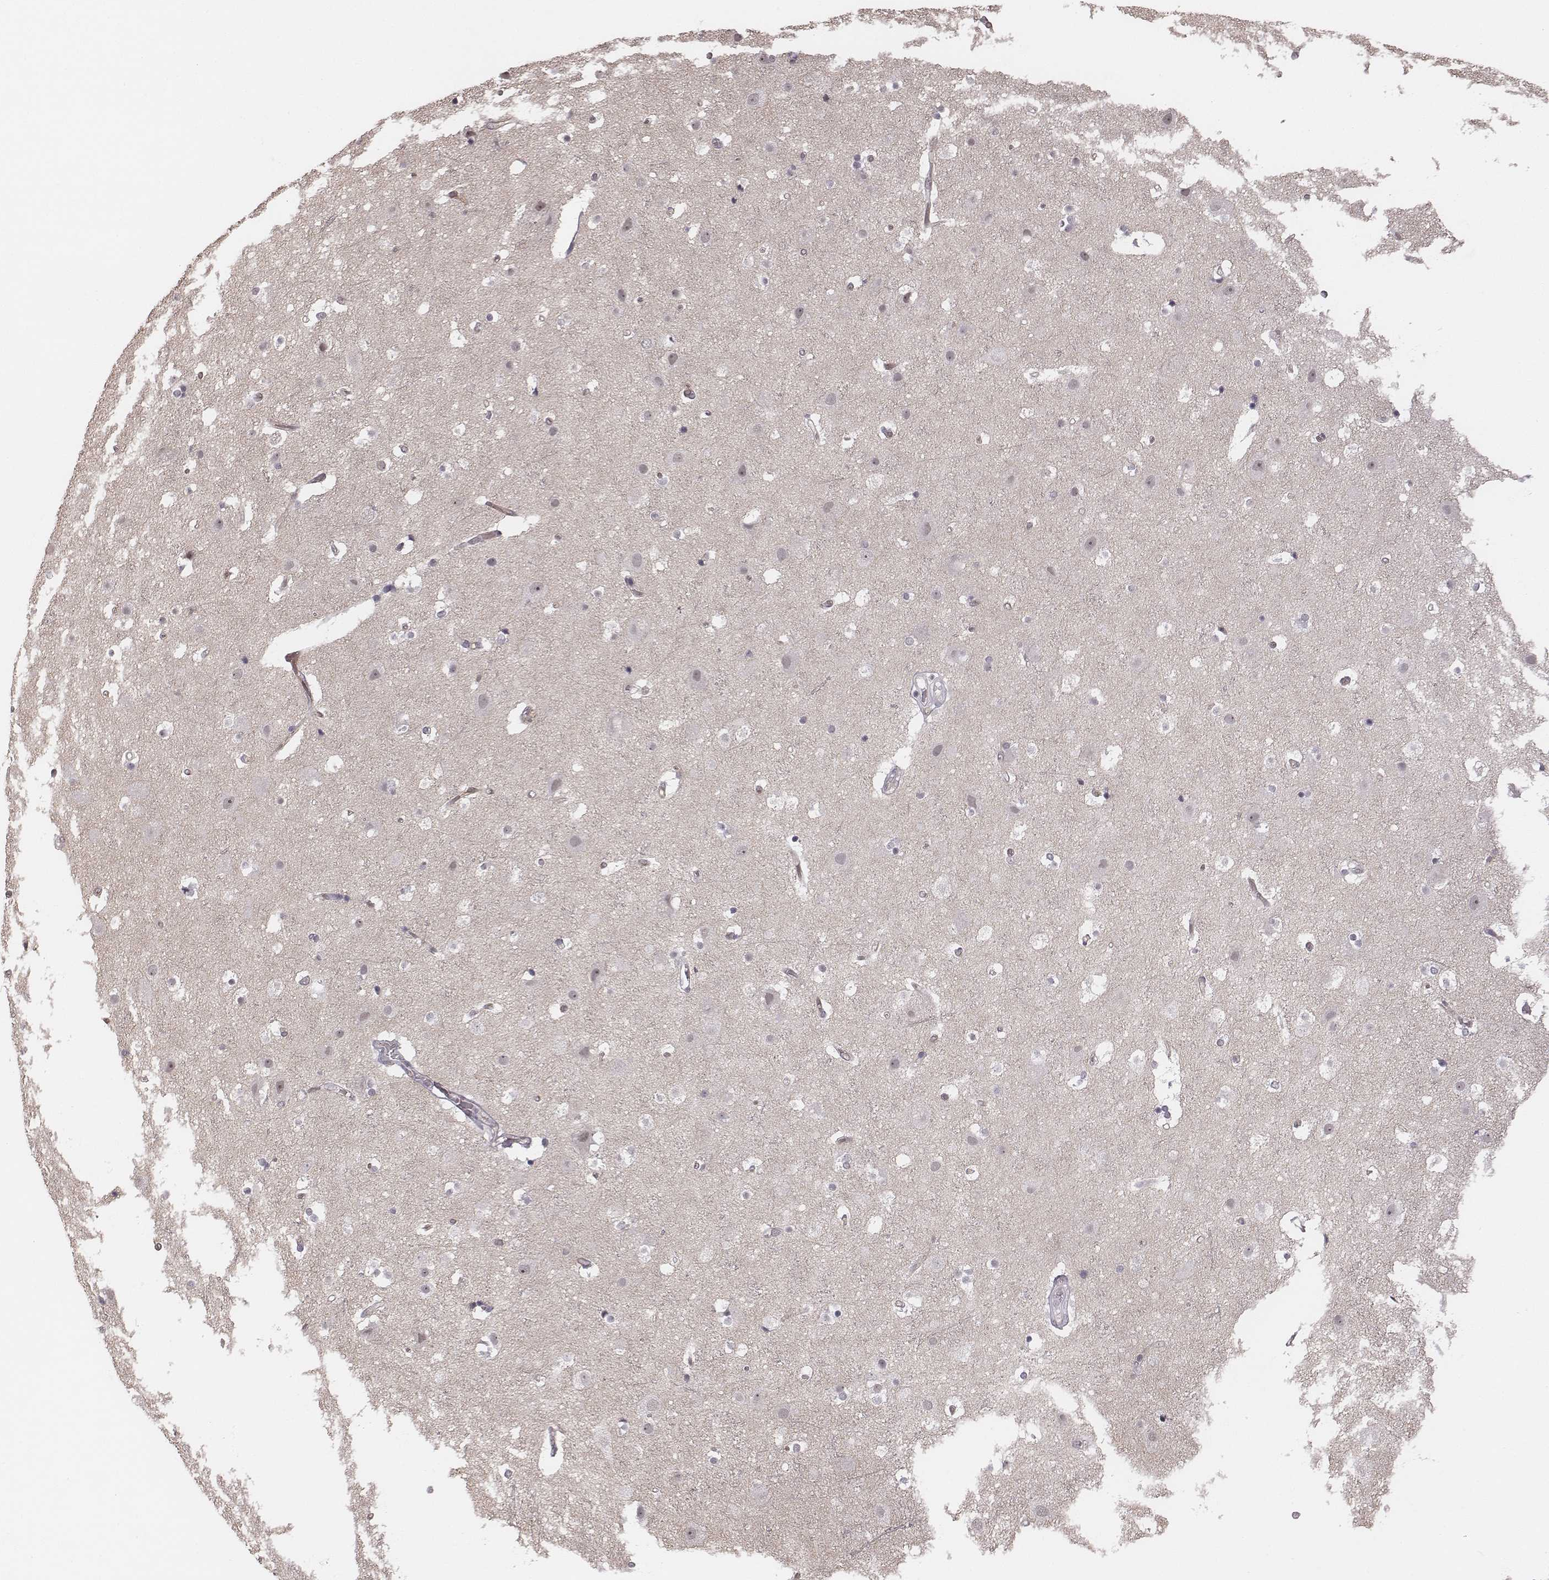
{"staining": {"intensity": "negative", "quantity": "none", "location": "none"}, "tissue": "cerebral cortex", "cell_type": "Endothelial cells", "image_type": "normal", "snomed": [{"axis": "morphology", "description": "Normal tissue, NOS"}, {"axis": "topography", "description": "Cerebral cortex"}], "caption": "This is a histopathology image of IHC staining of normal cerebral cortex, which shows no positivity in endothelial cells.", "gene": "RPGRIP1", "patient": {"sex": "female", "age": 52}}